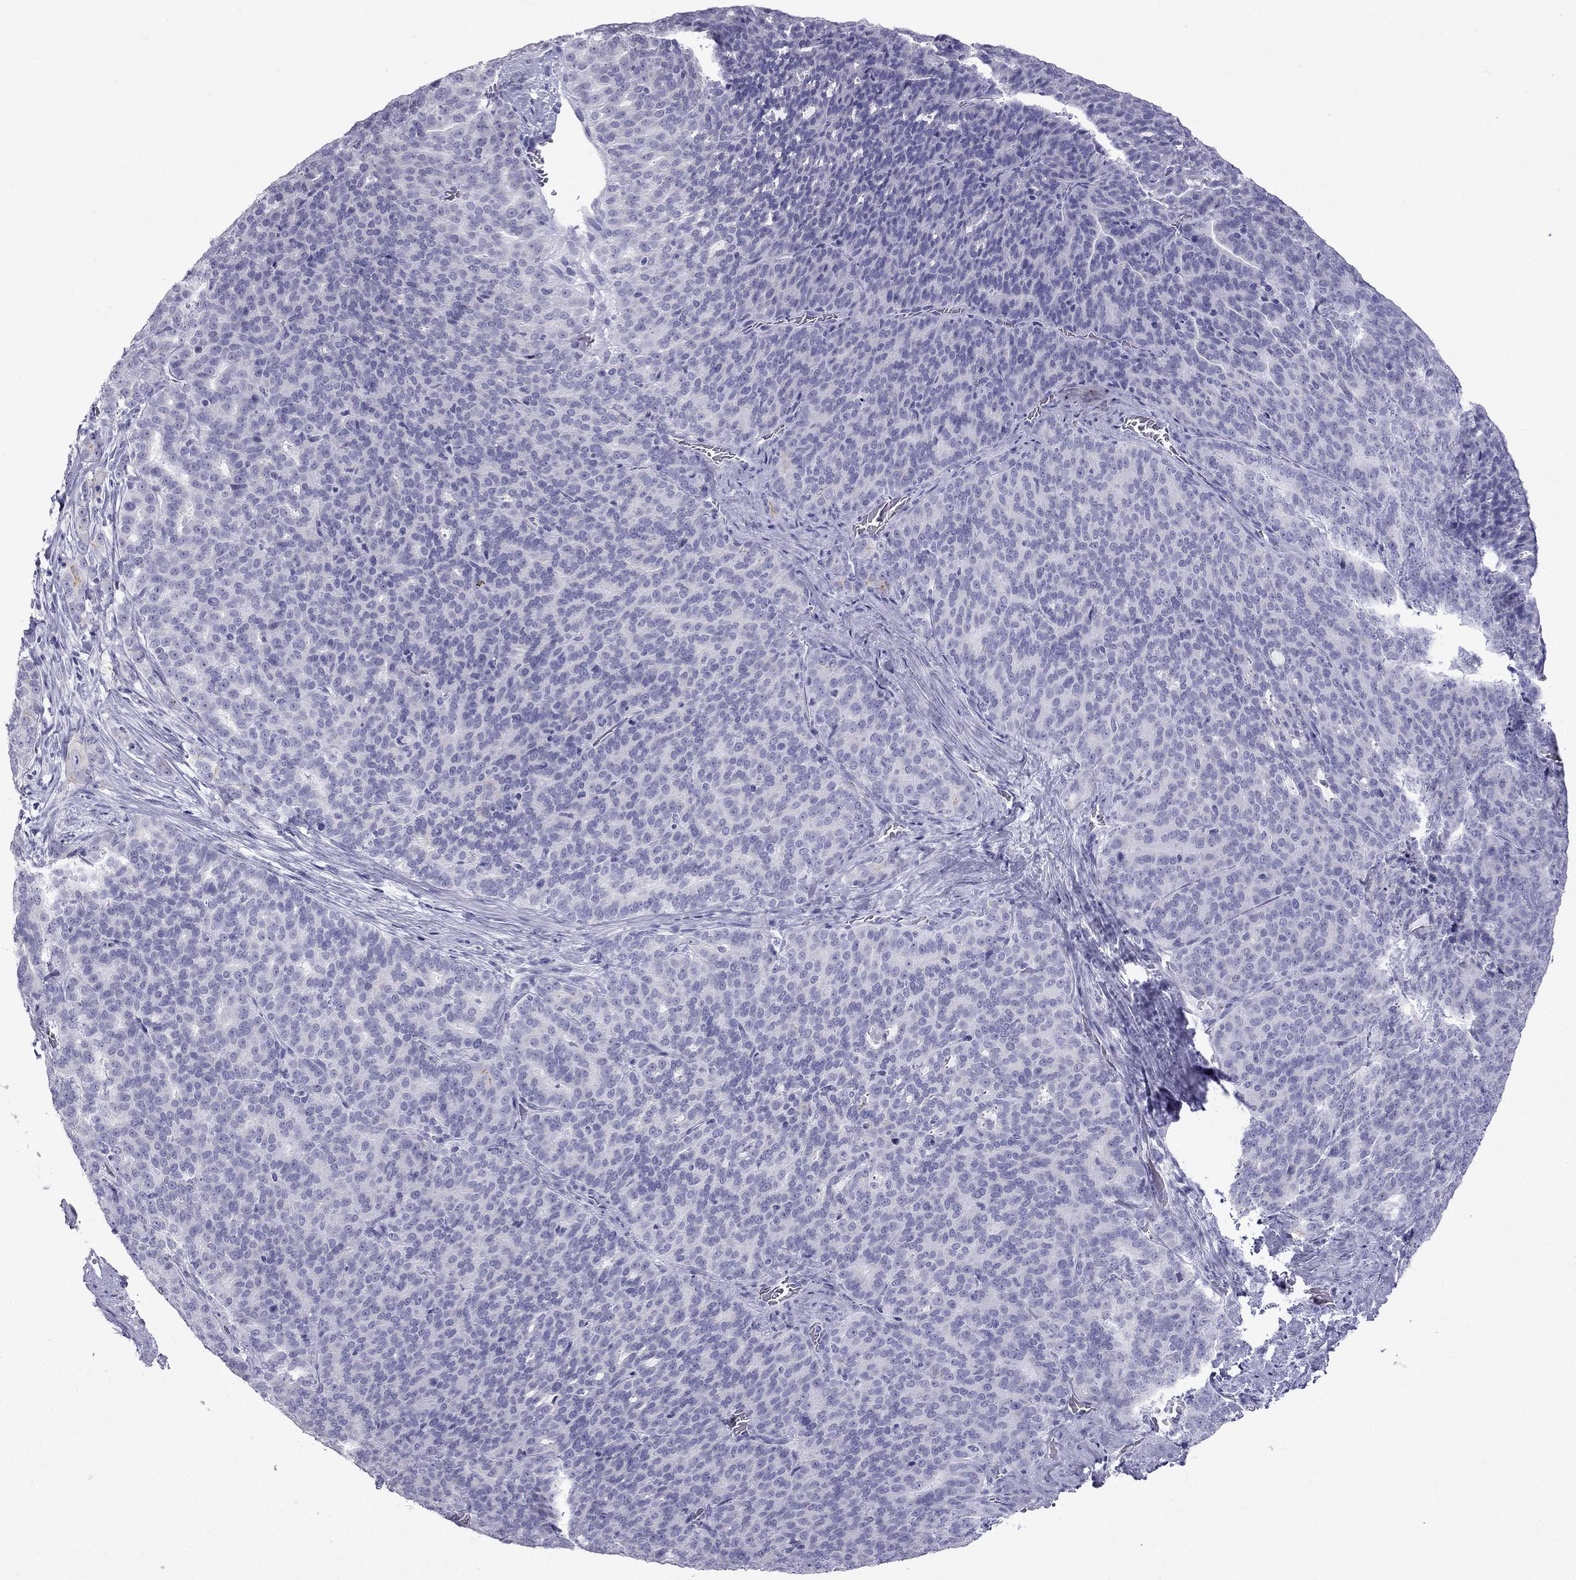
{"staining": {"intensity": "negative", "quantity": "none", "location": "none"}, "tissue": "liver cancer", "cell_type": "Tumor cells", "image_type": "cancer", "snomed": [{"axis": "morphology", "description": "Cholangiocarcinoma"}, {"axis": "topography", "description": "Liver"}], "caption": "Histopathology image shows no protein staining in tumor cells of cholangiocarcinoma (liver) tissue. (DAB (3,3'-diaminobenzidine) immunohistochemistry (IHC) with hematoxylin counter stain).", "gene": "GJA8", "patient": {"sex": "female", "age": 47}}